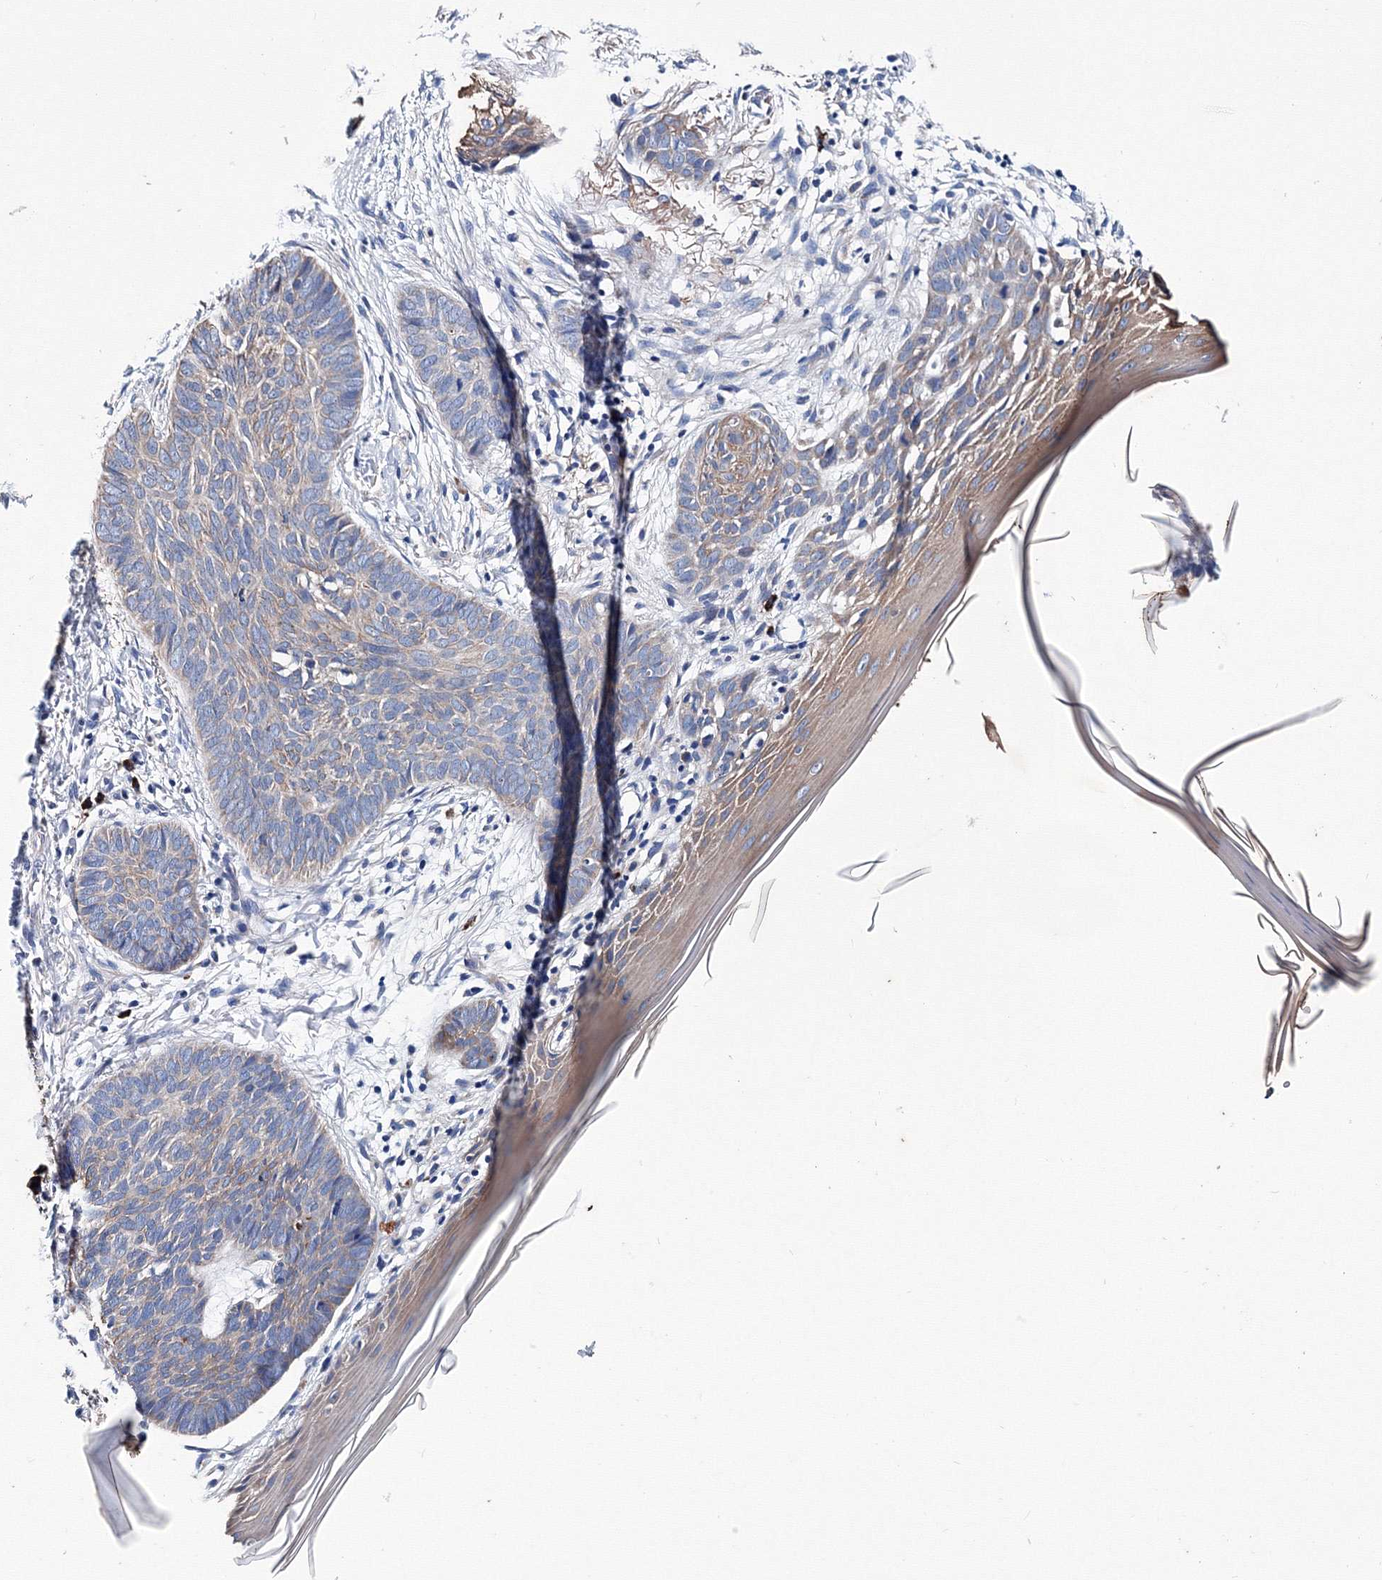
{"staining": {"intensity": "weak", "quantity": "25%-75%", "location": "cytoplasmic/membranous"}, "tissue": "skin cancer", "cell_type": "Tumor cells", "image_type": "cancer", "snomed": [{"axis": "morphology", "description": "Normal tissue, NOS"}, {"axis": "morphology", "description": "Basal cell carcinoma"}, {"axis": "topography", "description": "Skin"}], "caption": "Protein expression by IHC exhibits weak cytoplasmic/membranous staining in approximately 25%-75% of tumor cells in skin cancer (basal cell carcinoma).", "gene": "TRPM2", "patient": {"sex": "male", "age": 50}}